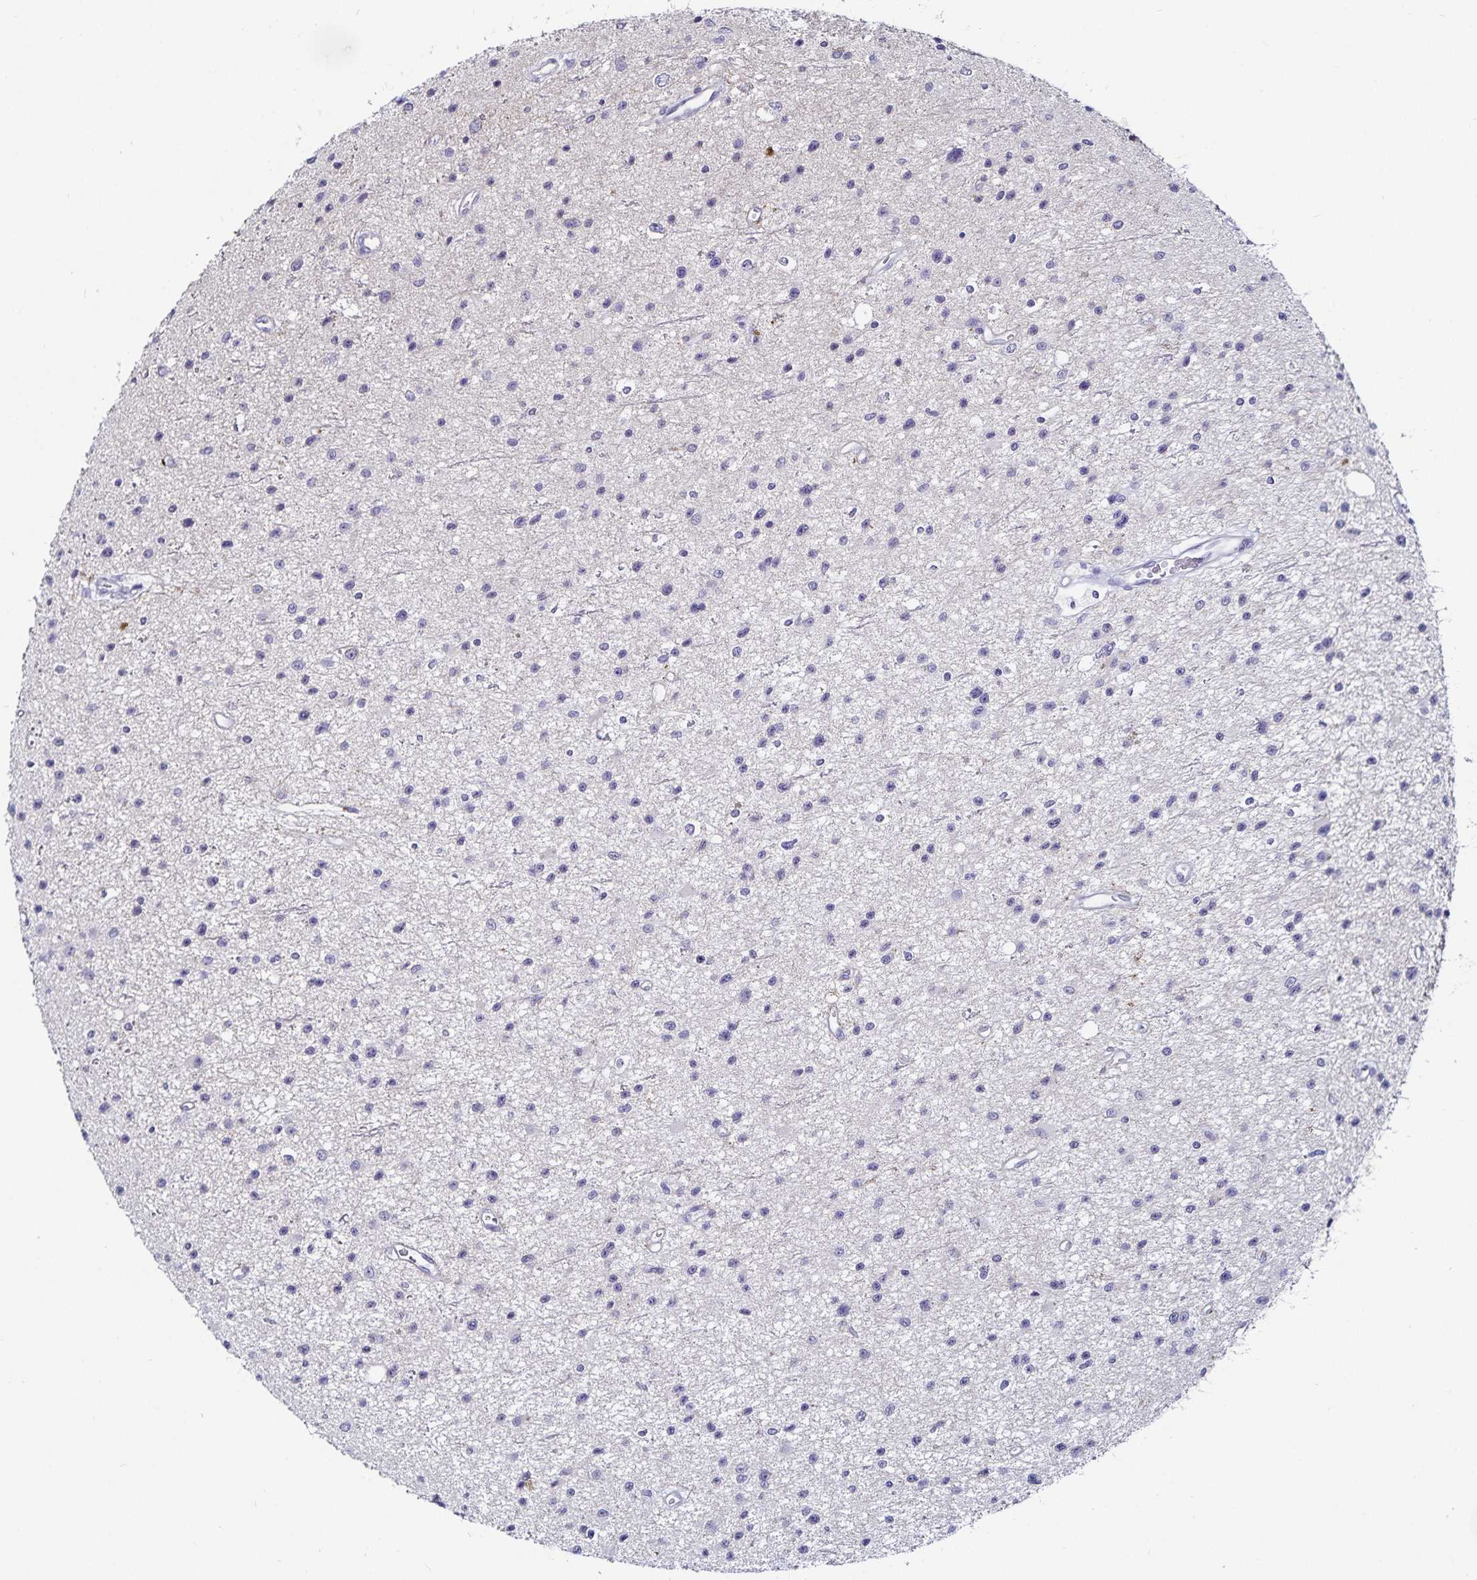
{"staining": {"intensity": "negative", "quantity": "none", "location": "none"}, "tissue": "glioma", "cell_type": "Tumor cells", "image_type": "cancer", "snomed": [{"axis": "morphology", "description": "Glioma, malignant, Low grade"}, {"axis": "topography", "description": "Brain"}], "caption": "Protein analysis of malignant glioma (low-grade) shows no significant staining in tumor cells.", "gene": "TSPAN7", "patient": {"sex": "male", "age": 43}}